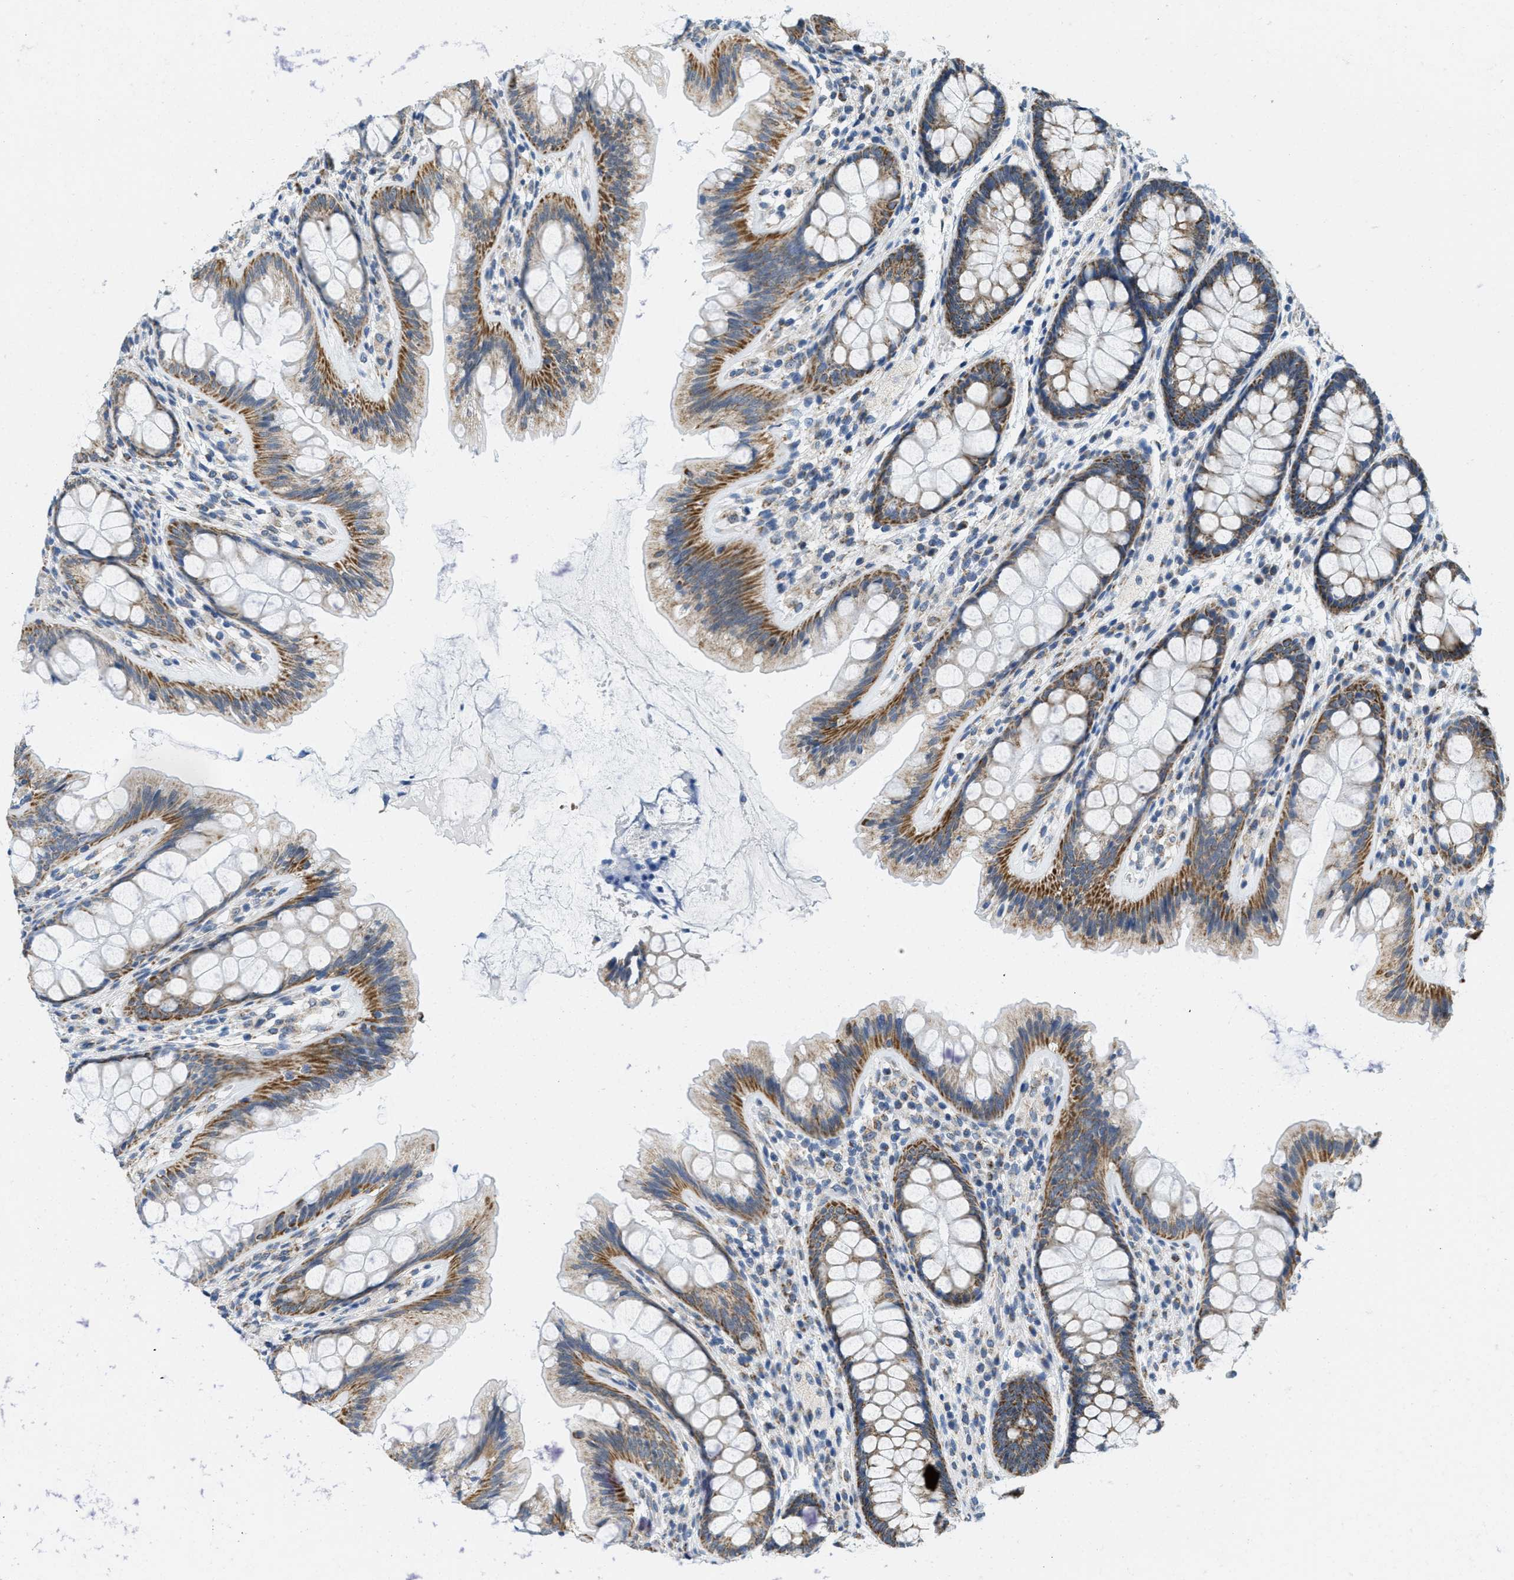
{"staining": {"intensity": "negative", "quantity": "none", "location": "none"}, "tissue": "colon", "cell_type": "Endothelial cells", "image_type": "normal", "snomed": [{"axis": "morphology", "description": "Normal tissue, NOS"}, {"axis": "topography", "description": "Colon"}], "caption": "Immunohistochemistry (IHC) image of unremarkable colon: human colon stained with DAB (3,3'-diaminobenzidine) shows no significant protein staining in endothelial cells. (Brightfield microscopy of DAB immunohistochemistry at high magnification).", "gene": "TOMM70", "patient": {"sex": "female", "age": 56}}